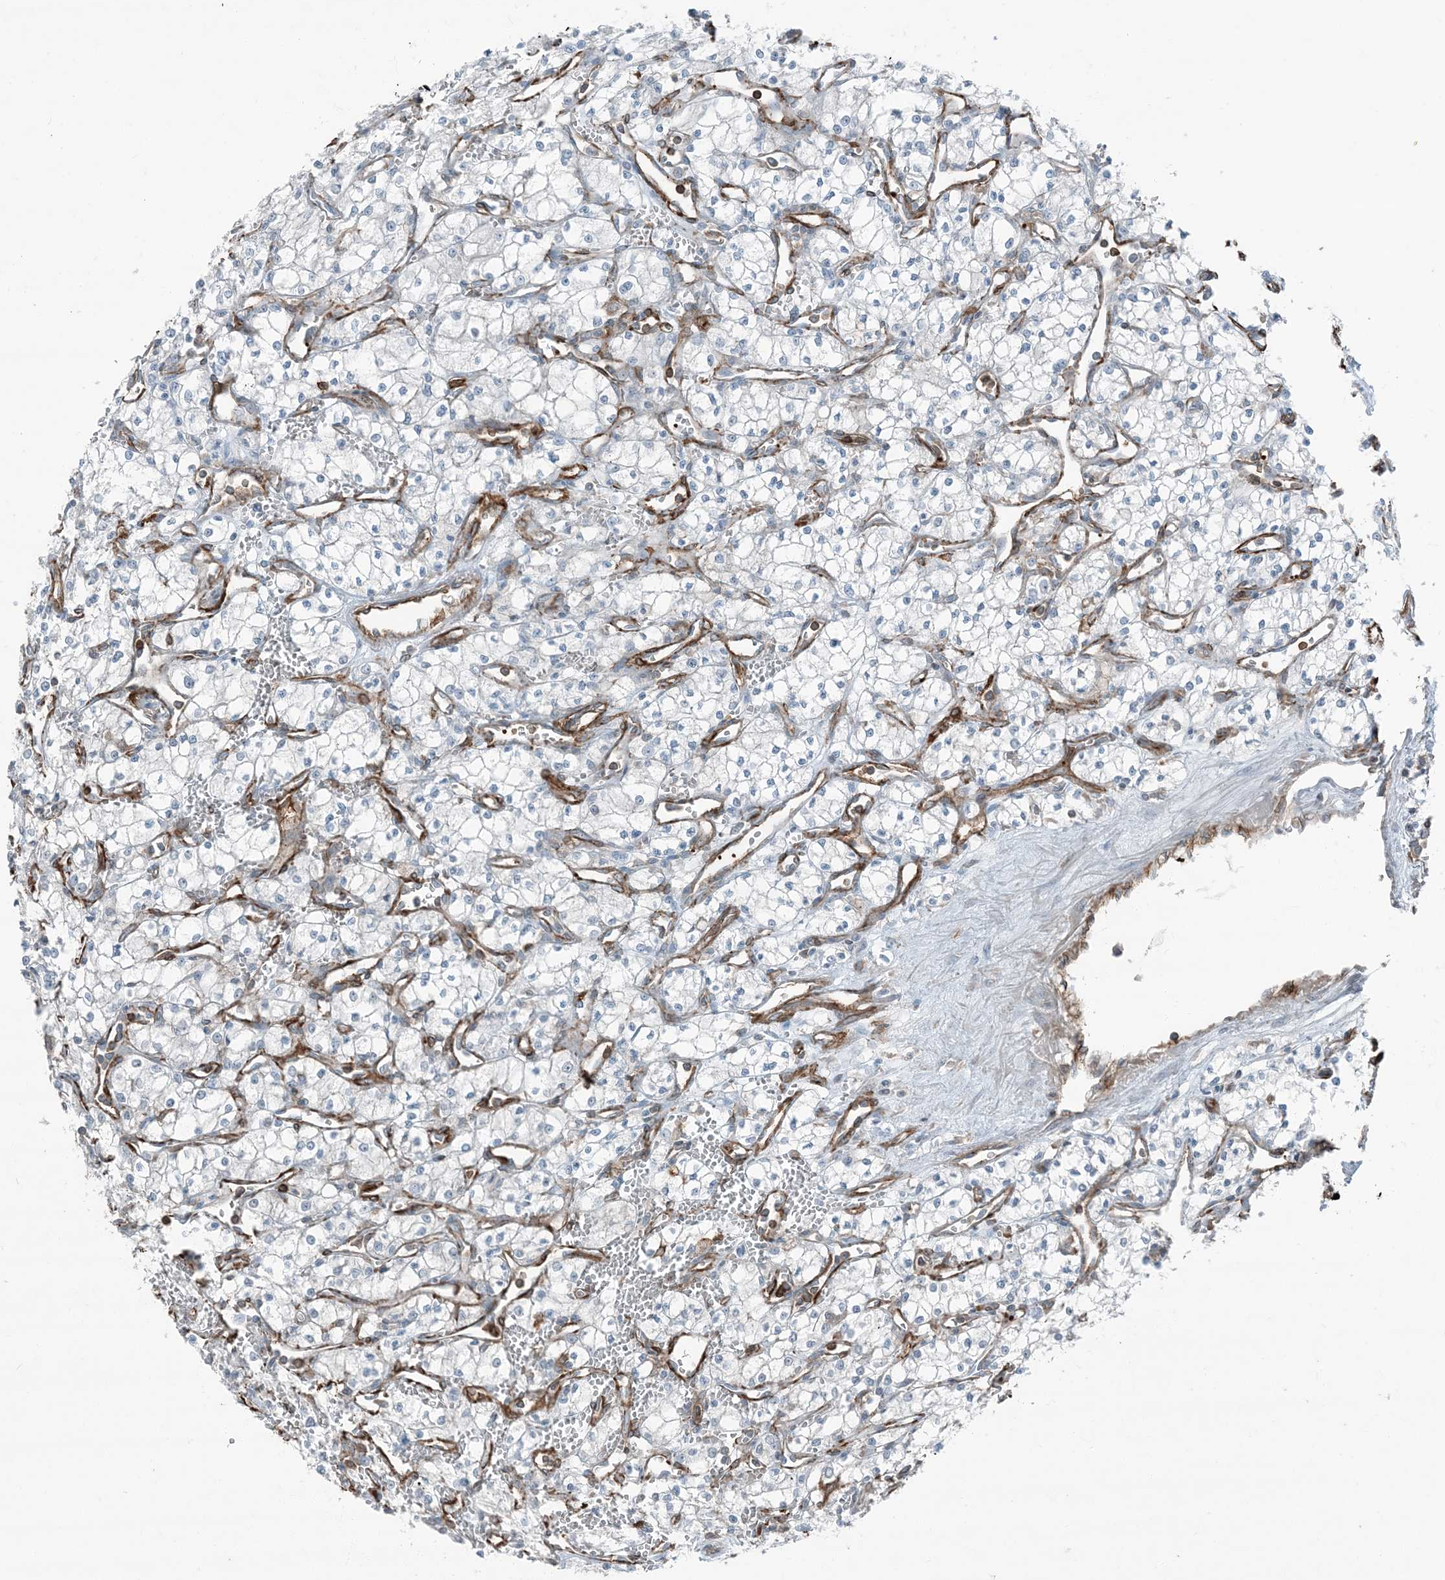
{"staining": {"intensity": "negative", "quantity": "none", "location": "none"}, "tissue": "renal cancer", "cell_type": "Tumor cells", "image_type": "cancer", "snomed": [{"axis": "morphology", "description": "Adenocarcinoma, NOS"}, {"axis": "topography", "description": "Kidney"}], "caption": "This is a micrograph of IHC staining of renal cancer, which shows no positivity in tumor cells.", "gene": "APOBEC3C", "patient": {"sex": "male", "age": 59}}